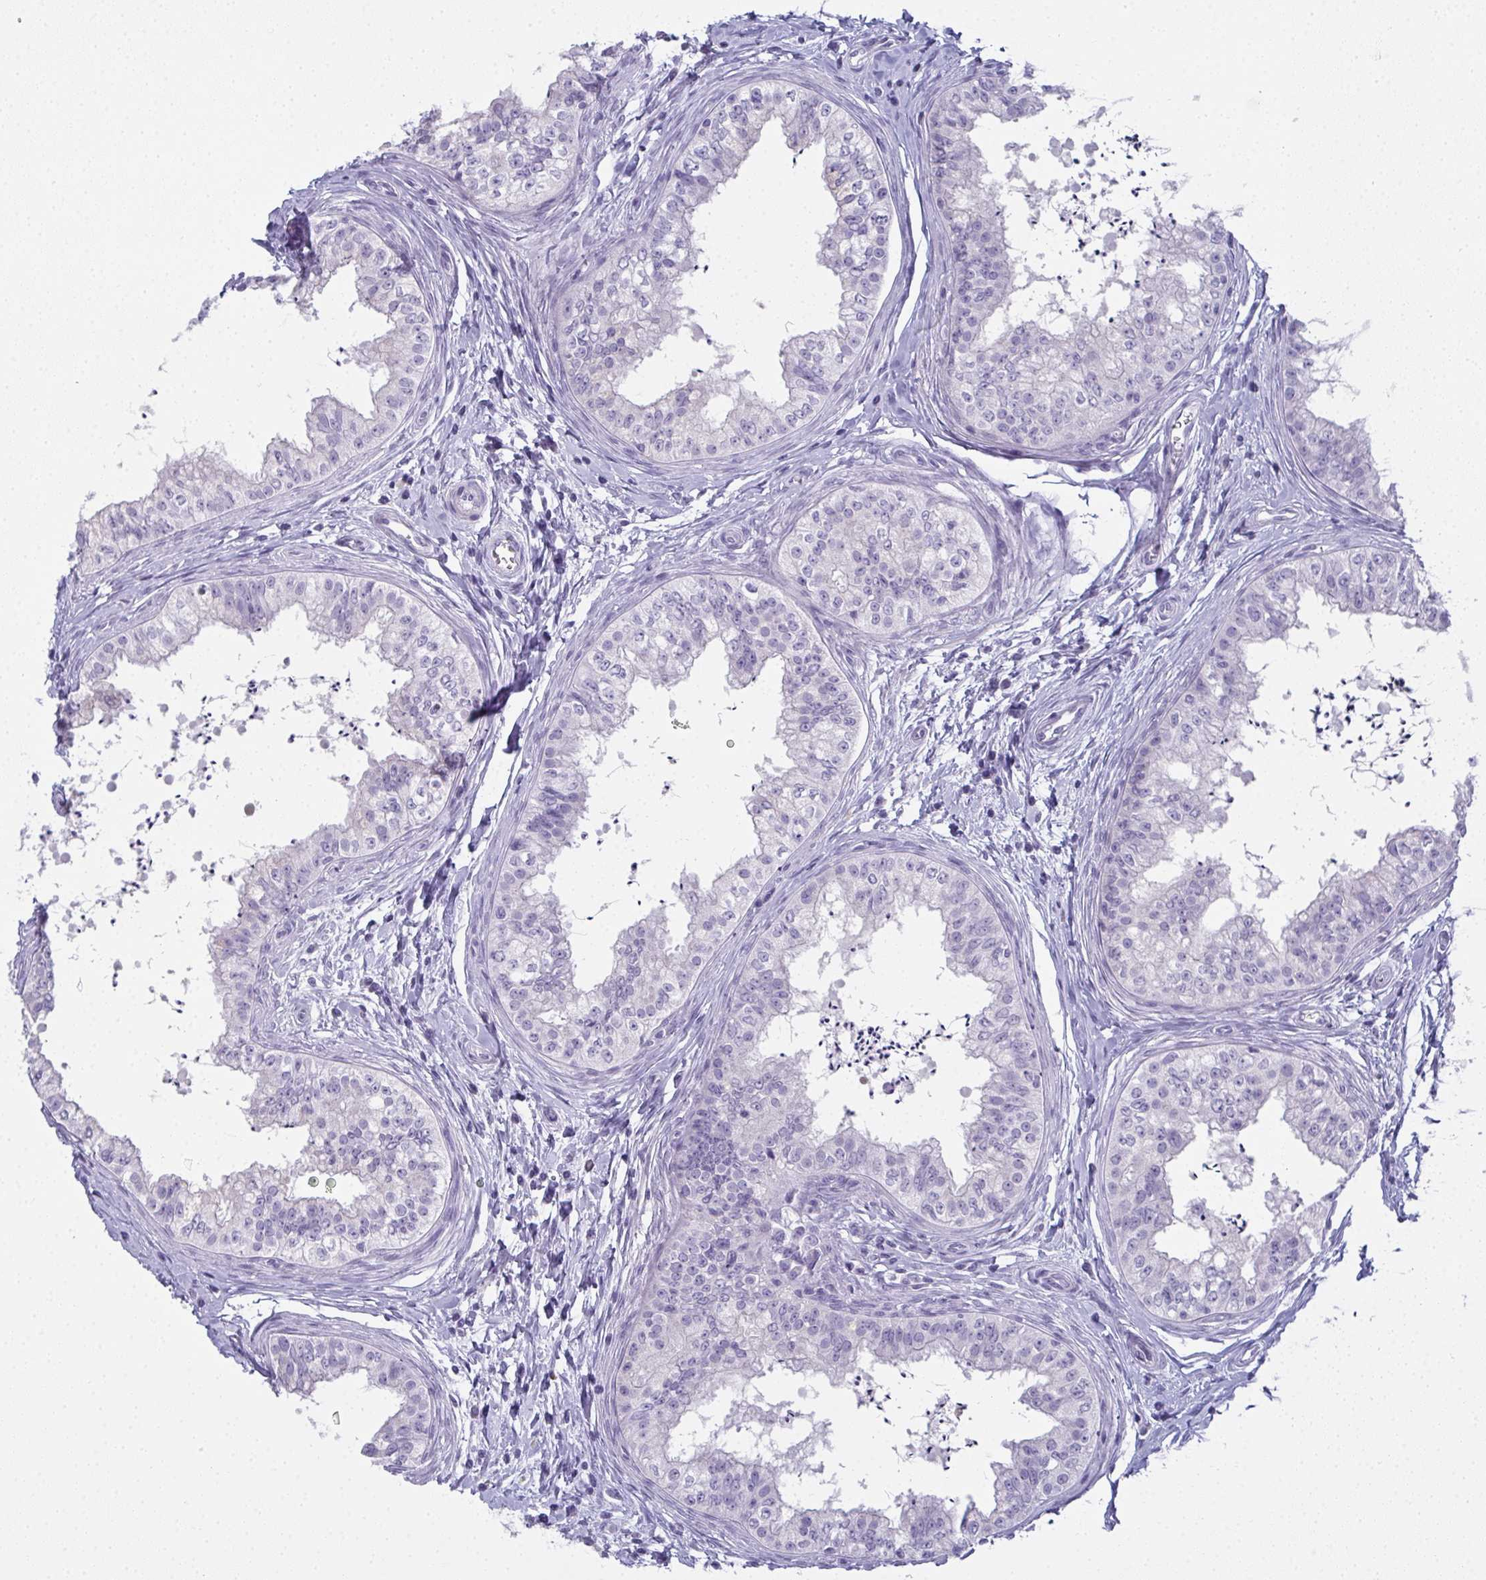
{"staining": {"intensity": "negative", "quantity": "none", "location": "none"}, "tissue": "epididymis", "cell_type": "Glandular cells", "image_type": "normal", "snomed": [{"axis": "morphology", "description": "Normal tissue, NOS"}, {"axis": "topography", "description": "Epididymis"}], "caption": "Glandular cells show no significant protein positivity in normal epididymis. The staining is performed using DAB (3,3'-diaminobenzidine) brown chromogen with nuclei counter-stained in using hematoxylin.", "gene": "SLC36A2", "patient": {"sex": "male", "age": 24}}